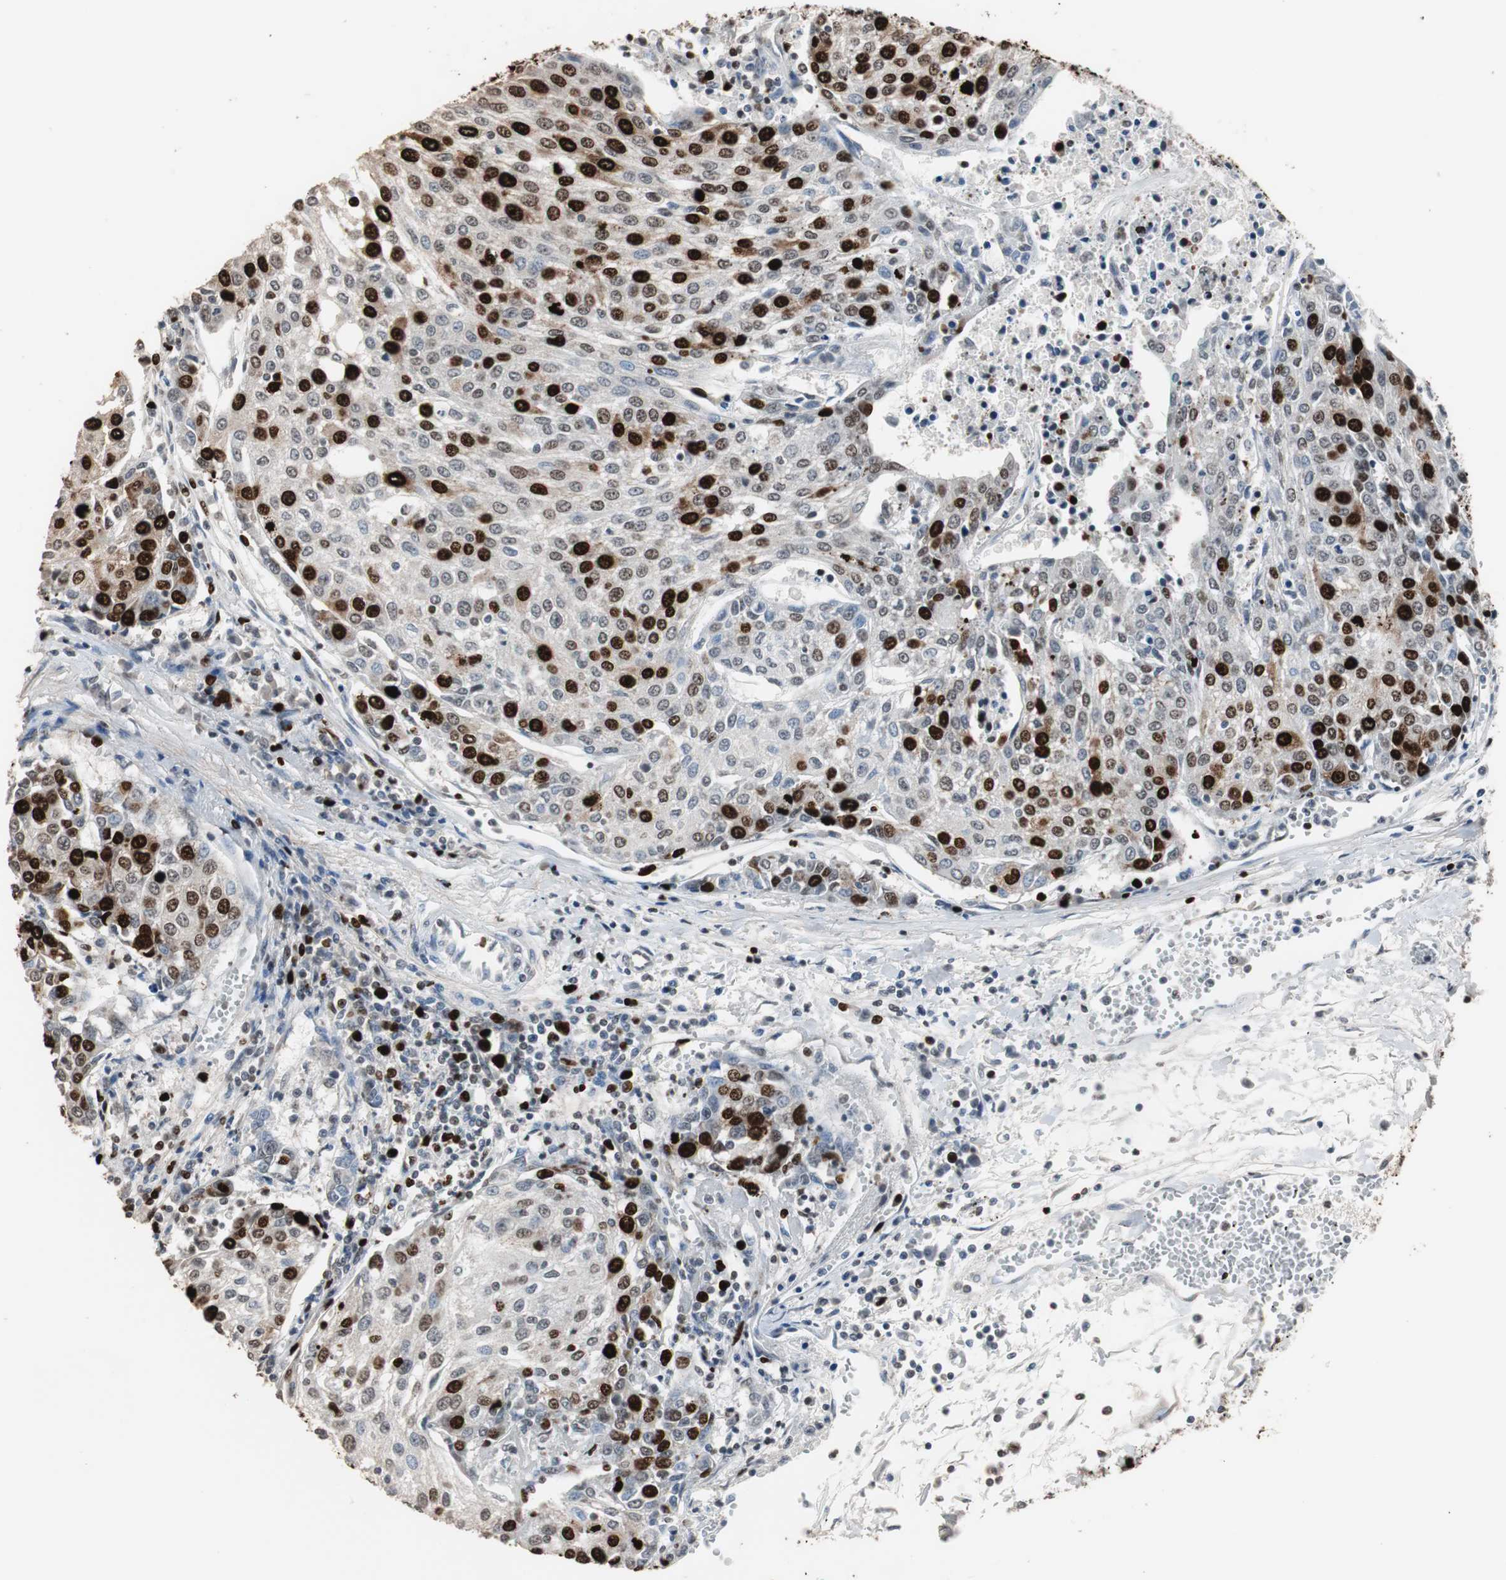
{"staining": {"intensity": "strong", "quantity": "25%-75%", "location": "nuclear"}, "tissue": "urothelial cancer", "cell_type": "Tumor cells", "image_type": "cancer", "snomed": [{"axis": "morphology", "description": "Urothelial carcinoma, High grade"}, {"axis": "topography", "description": "Urinary bladder"}], "caption": "Protein positivity by immunohistochemistry (IHC) shows strong nuclear staining in approximately 25%-75% of tumor cells in urothelial carcinoma (high-grade).", "gene": "TOP2A", "patient": {"sex": "female", "age": 85}}